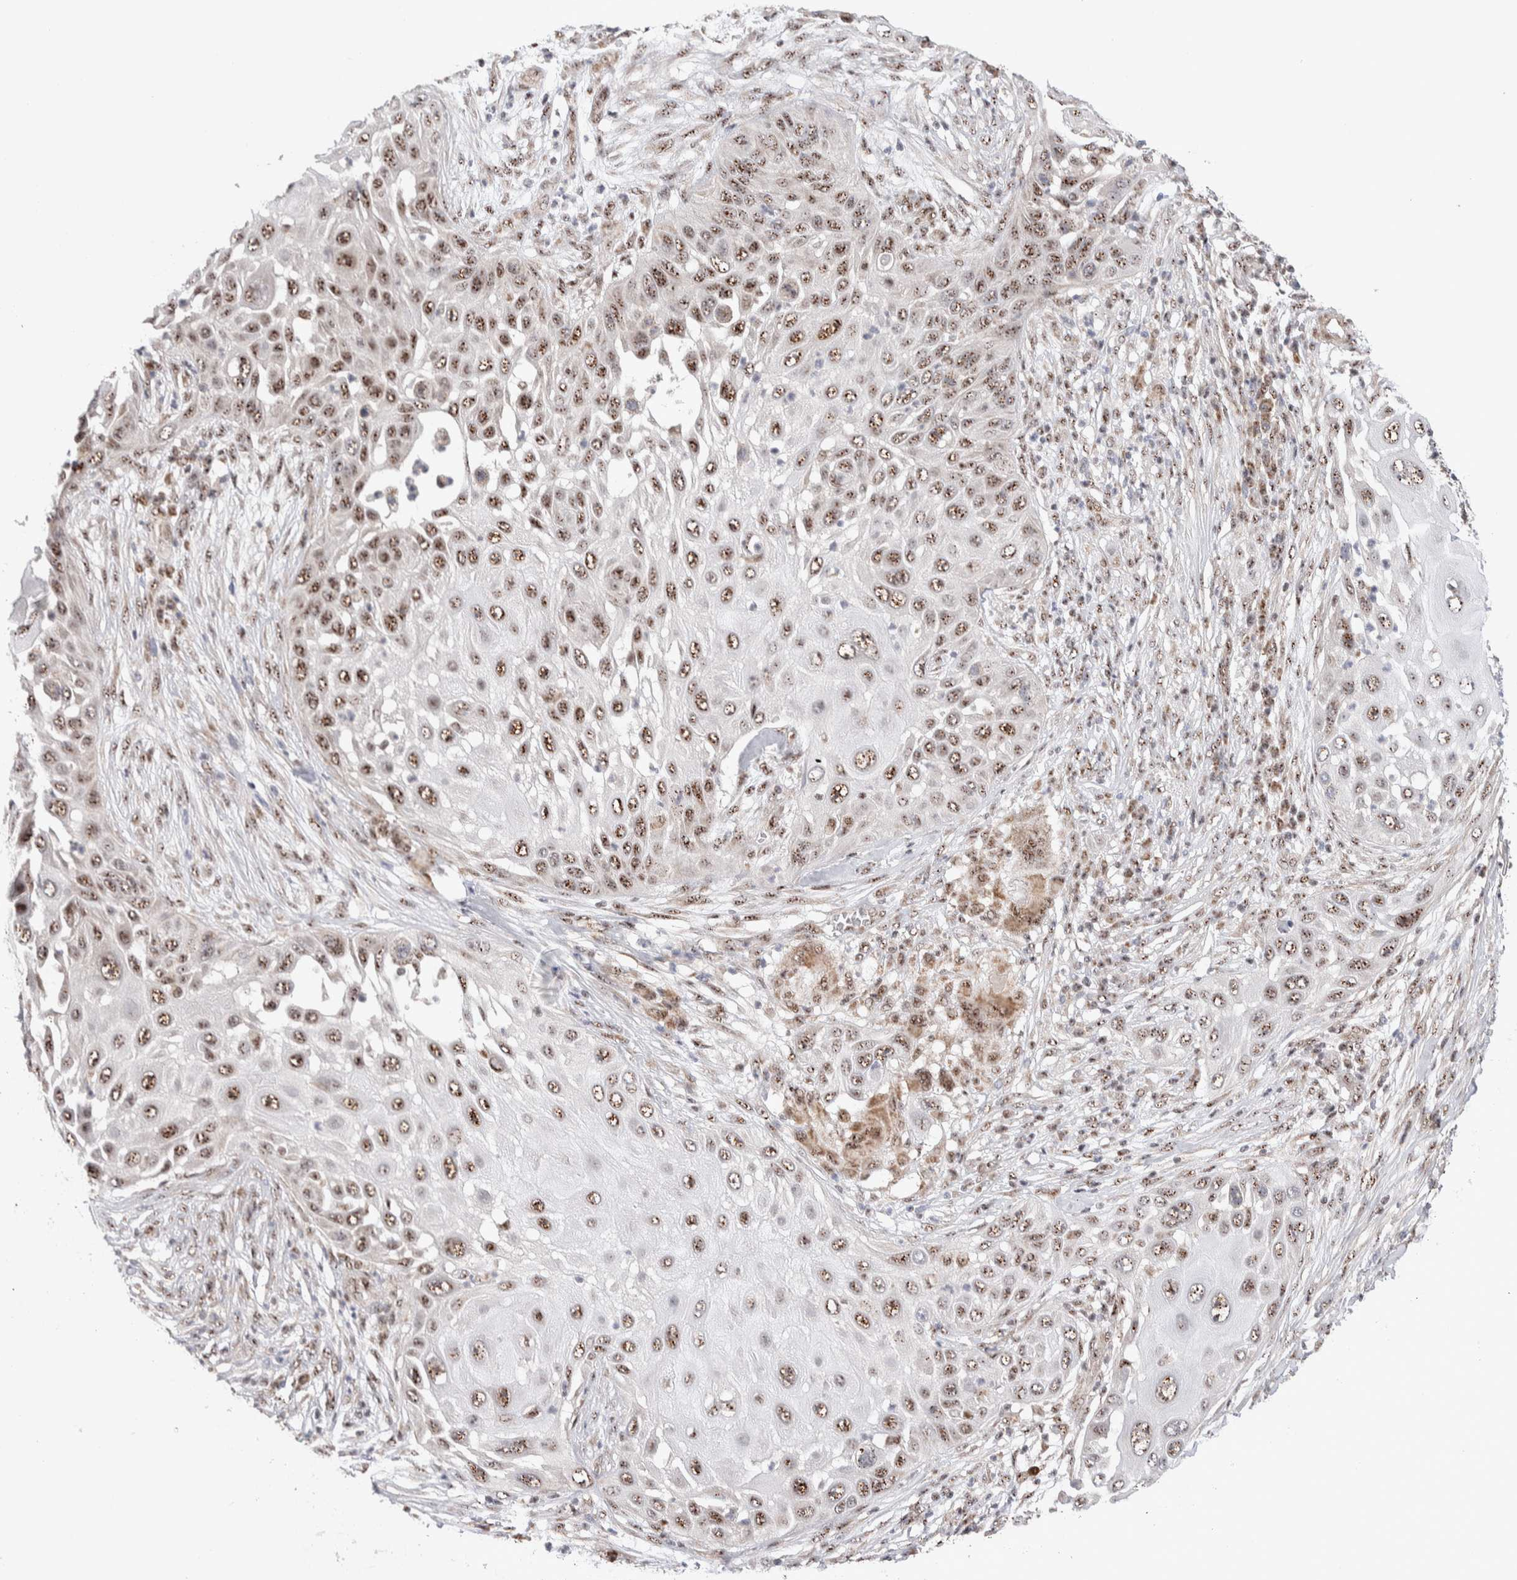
{"staining": {"intensity": "moderate", "quantity": ">75%", "location": "nuclear"}, "tissue": "skin cancer", "cell_type": "Tumor cells", "image_type": "cancer", "snomed": [{"axis": "morphology", "description": "Squamous cell carcinoma, NOS"}, {"axis": "topography", "description": "Skin"}], "caption": "The micrograph exhibits a brown stain indicating the presence of a protein in the nuclear of tumor cells in skin cancer (squamous cell carcinoma).", "gene": "ZNF695", "patient": {"sex": "female", "age": 44}}